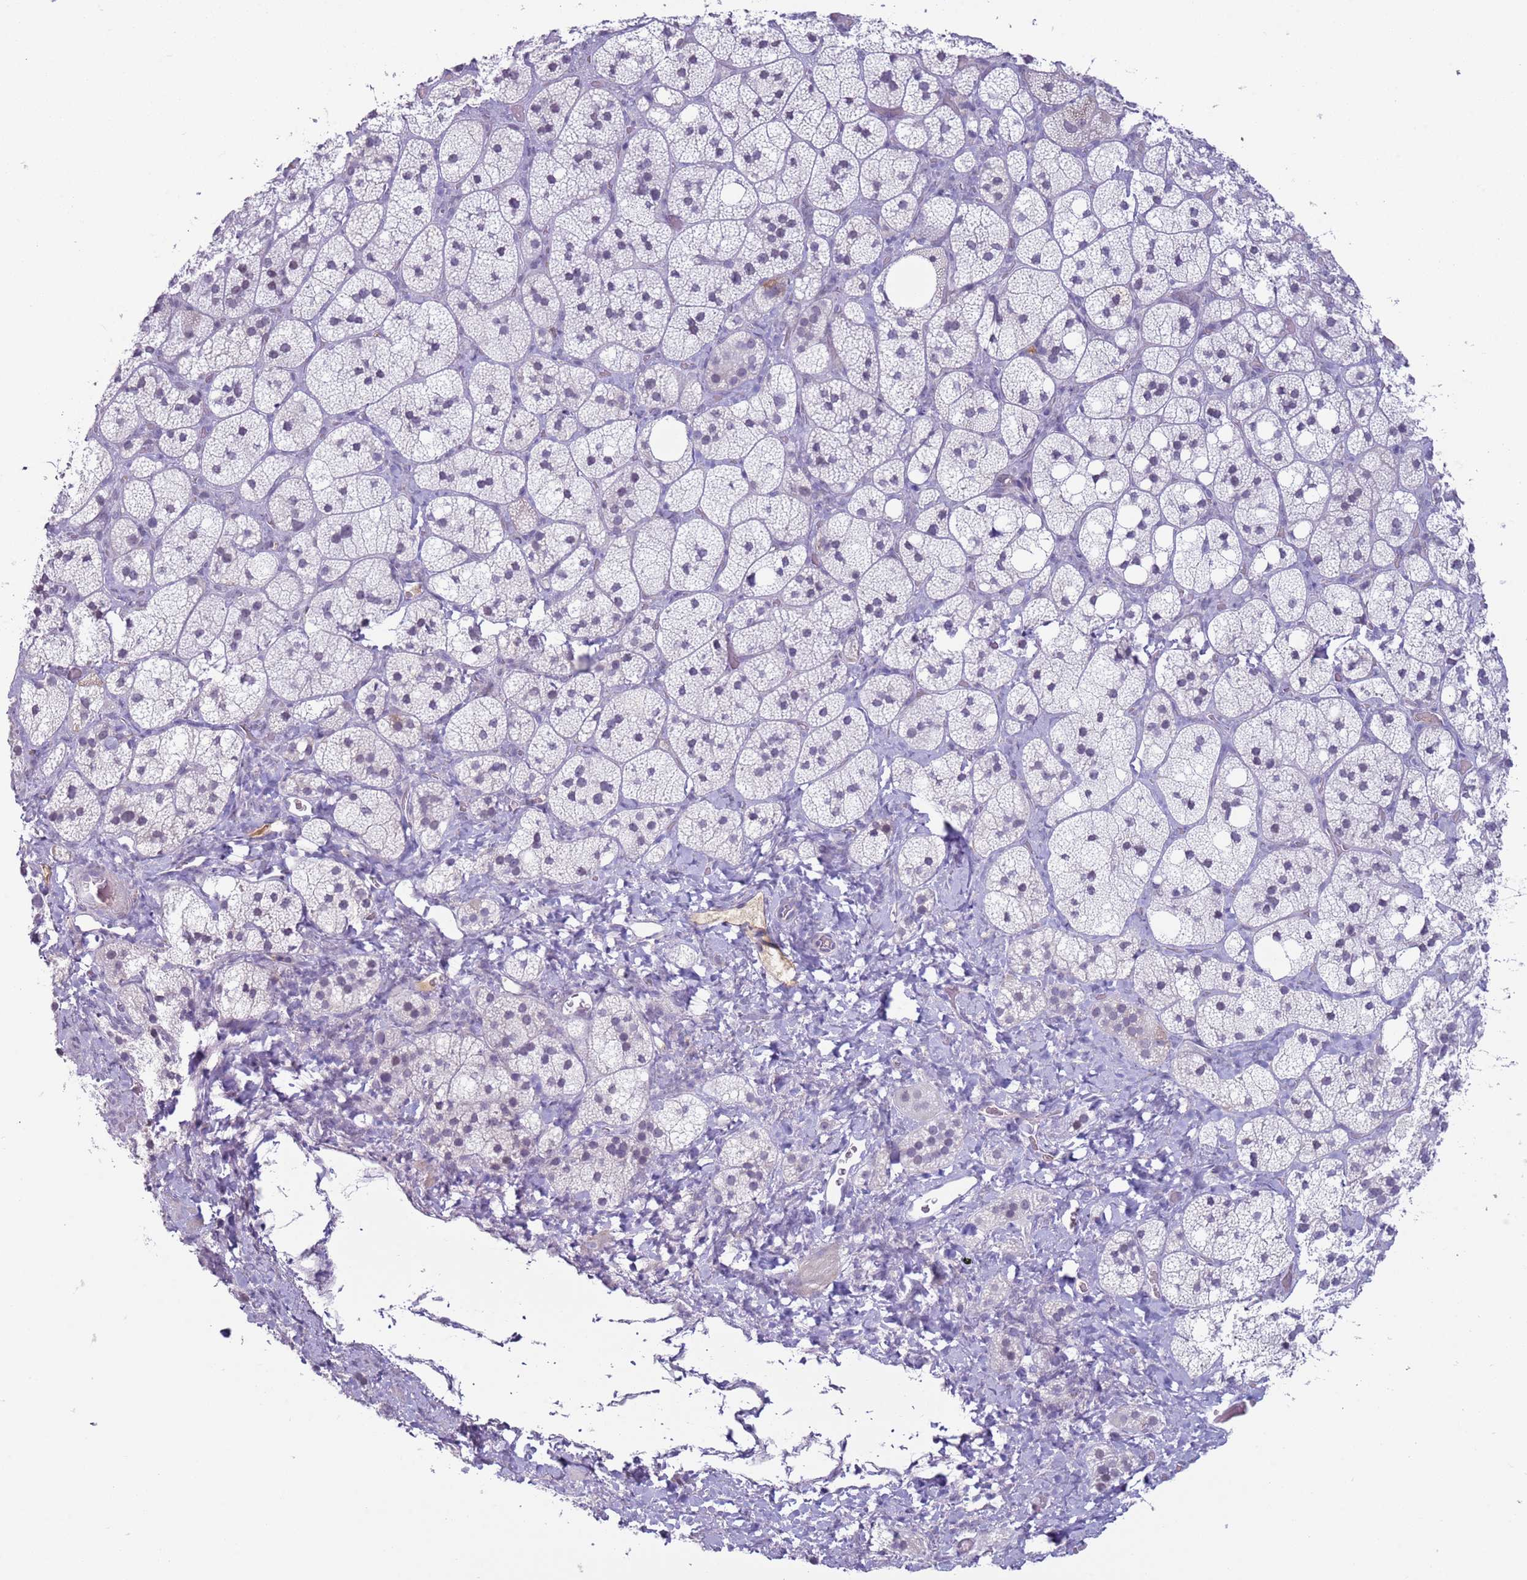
{"staining": {"intensity": "negative", "quantity": "none", "location": "none"}, "tissue": "adrenal gland", "cell_type": "Glandular cells", "image_type": "normal", "snomed": [{"axis": "morphology", "description": "Normal tissue, NOS"}, {"axis": "topography", "description": "Adrenal gland"}], "caption": "High power microscopy micrograph of an immunohistochemistry (IHC) micrograph of benign adrenal gland, revealing no significant staining in glandular cells.", "gene": "NPAP1", "patient": {"sex": "male", "age": 61}}